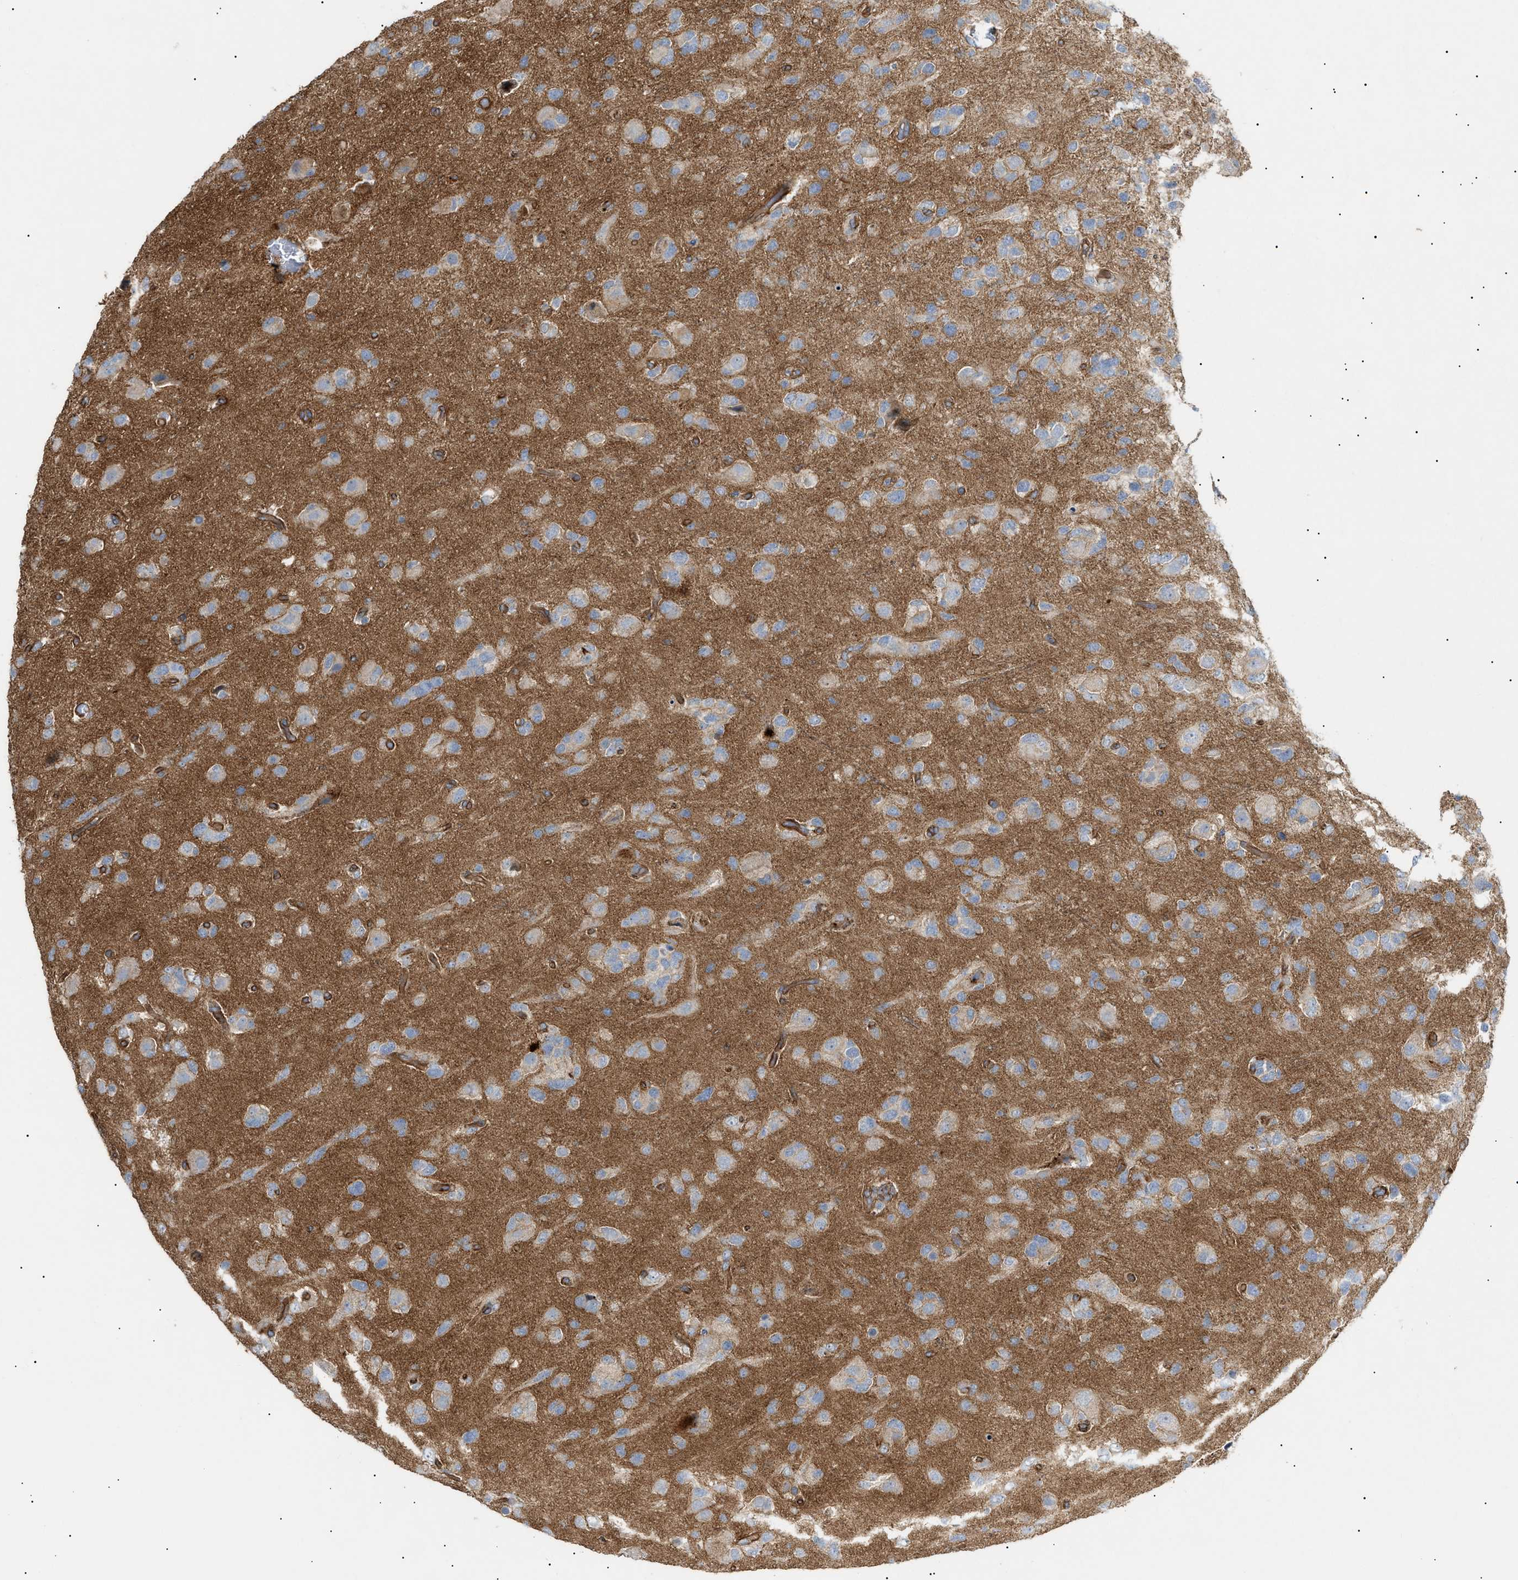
{"staining": {"intensity": "weak", "quantity": "<25%", "location": "cytoplasmic/membranous"}, "tissue": "glioma", "cell_type": "Tumor cells", "image_type": "cancer", "snomed": [{"axis": "morphology", "description": "Glioma, malignant, High grade"}, {"axis": "topography", "description": "Brain"}], "caption": "Immunohistochemistry (IHC) of human glioma shows no staining in tumor cells.", "gene": "ZFHX2", "patient": {"sex": "female", "age": 58}}